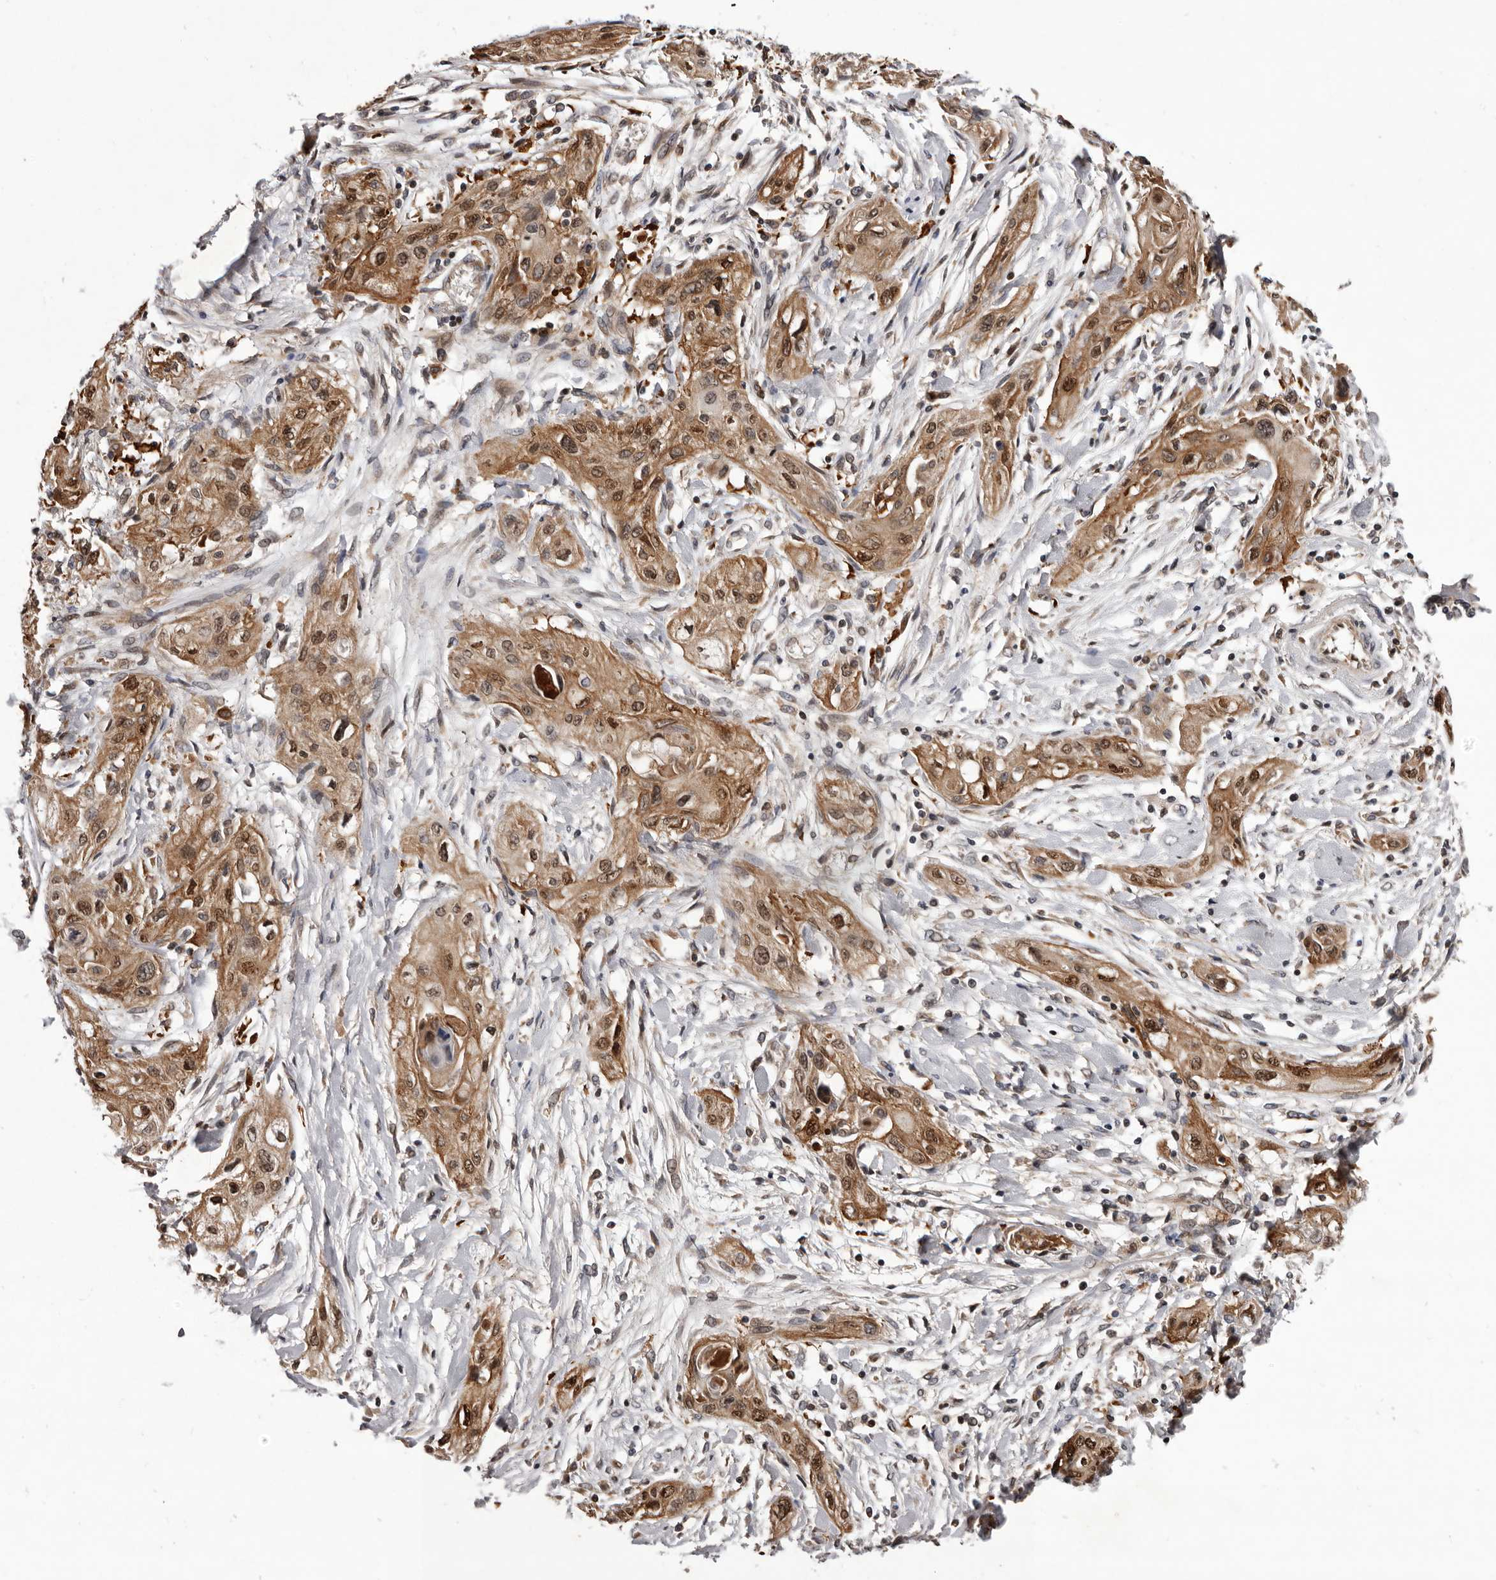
{"staining": {"intensity": "moderate", "quantity": ">75%", "location": "cytoplasmic/membranous"}, "tissue": "lung cancer", "cell_type": "Tumor cells", "image_type": "cancer", "snomed": [{"axis": "morphology", "description": "Squamous cell carcinoma, NOS"}, {"axis": "topography", "description": "Lung"}], "caption": "IHC image of neoplastic tissue: human squamous cell carcinoma (lung) stained using IHC displays medium levels of moderate protein expression localized specifically in the cytoplasmic/membranous of tumor cells, appearing as a cytoplasmic/membranous brown color.", "gene": "GADD45B", "patient": {"sex": "female", "age": 47}}